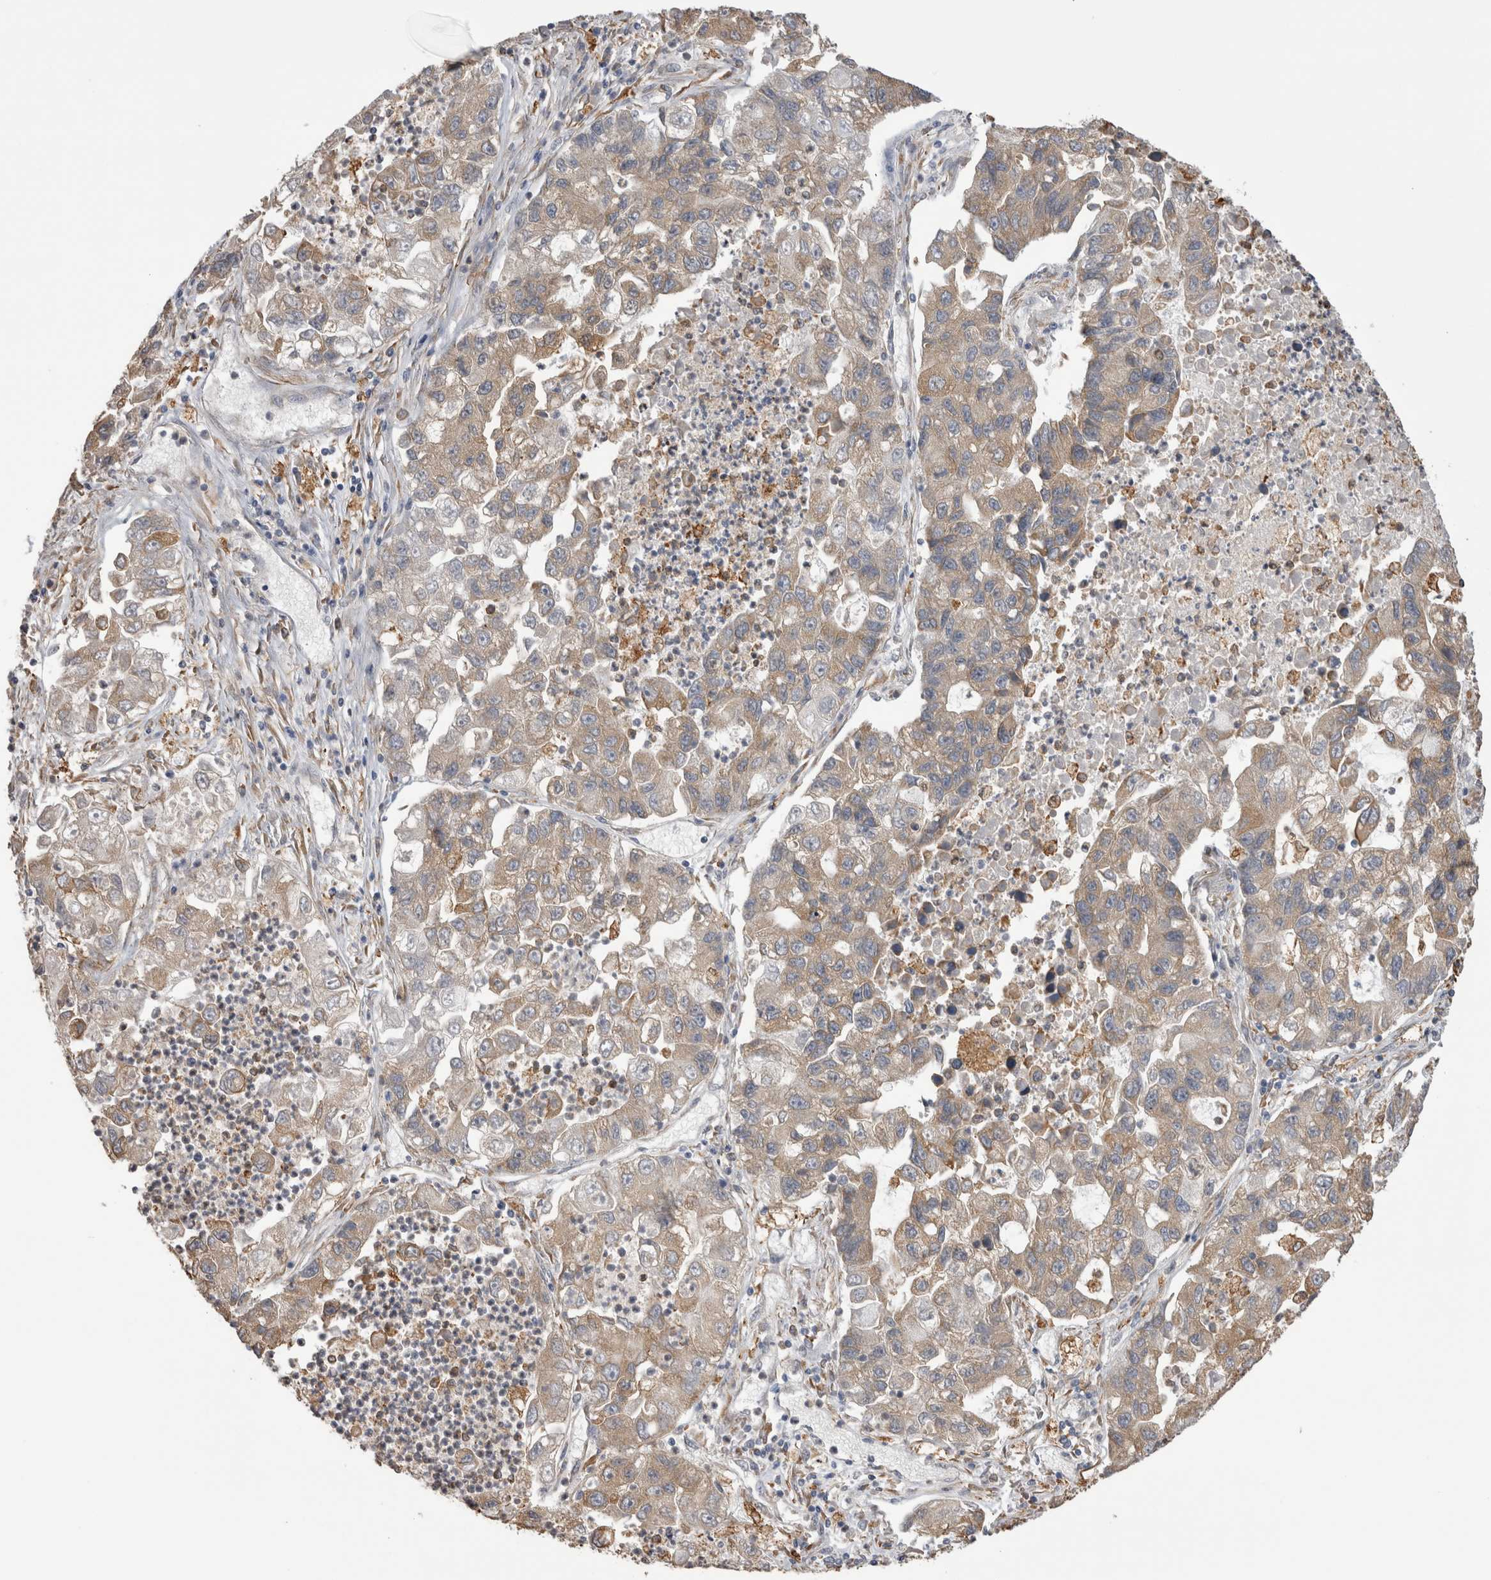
{"staining": {"intensity": "moderate", "quantity": ">75%", "location": "cytoplasmic/membranous"}, "tissue": "lung cancer", "cell_type": "Tumor cells", "image_type": "cancer", "snomed": [{"axis": "morphology", "description": "Adenocarcinoma, NOS"}, {"axis": "topography", "description": "Lung"}], "caption": "An image of human lung cancer (adenocarcinoma) stained for a protein reveals moderate cytoplasmic/membranous brown staining in tumor cells.", "gene": "LRPAP1", "patient": {"sex": "female", "age": 51}}